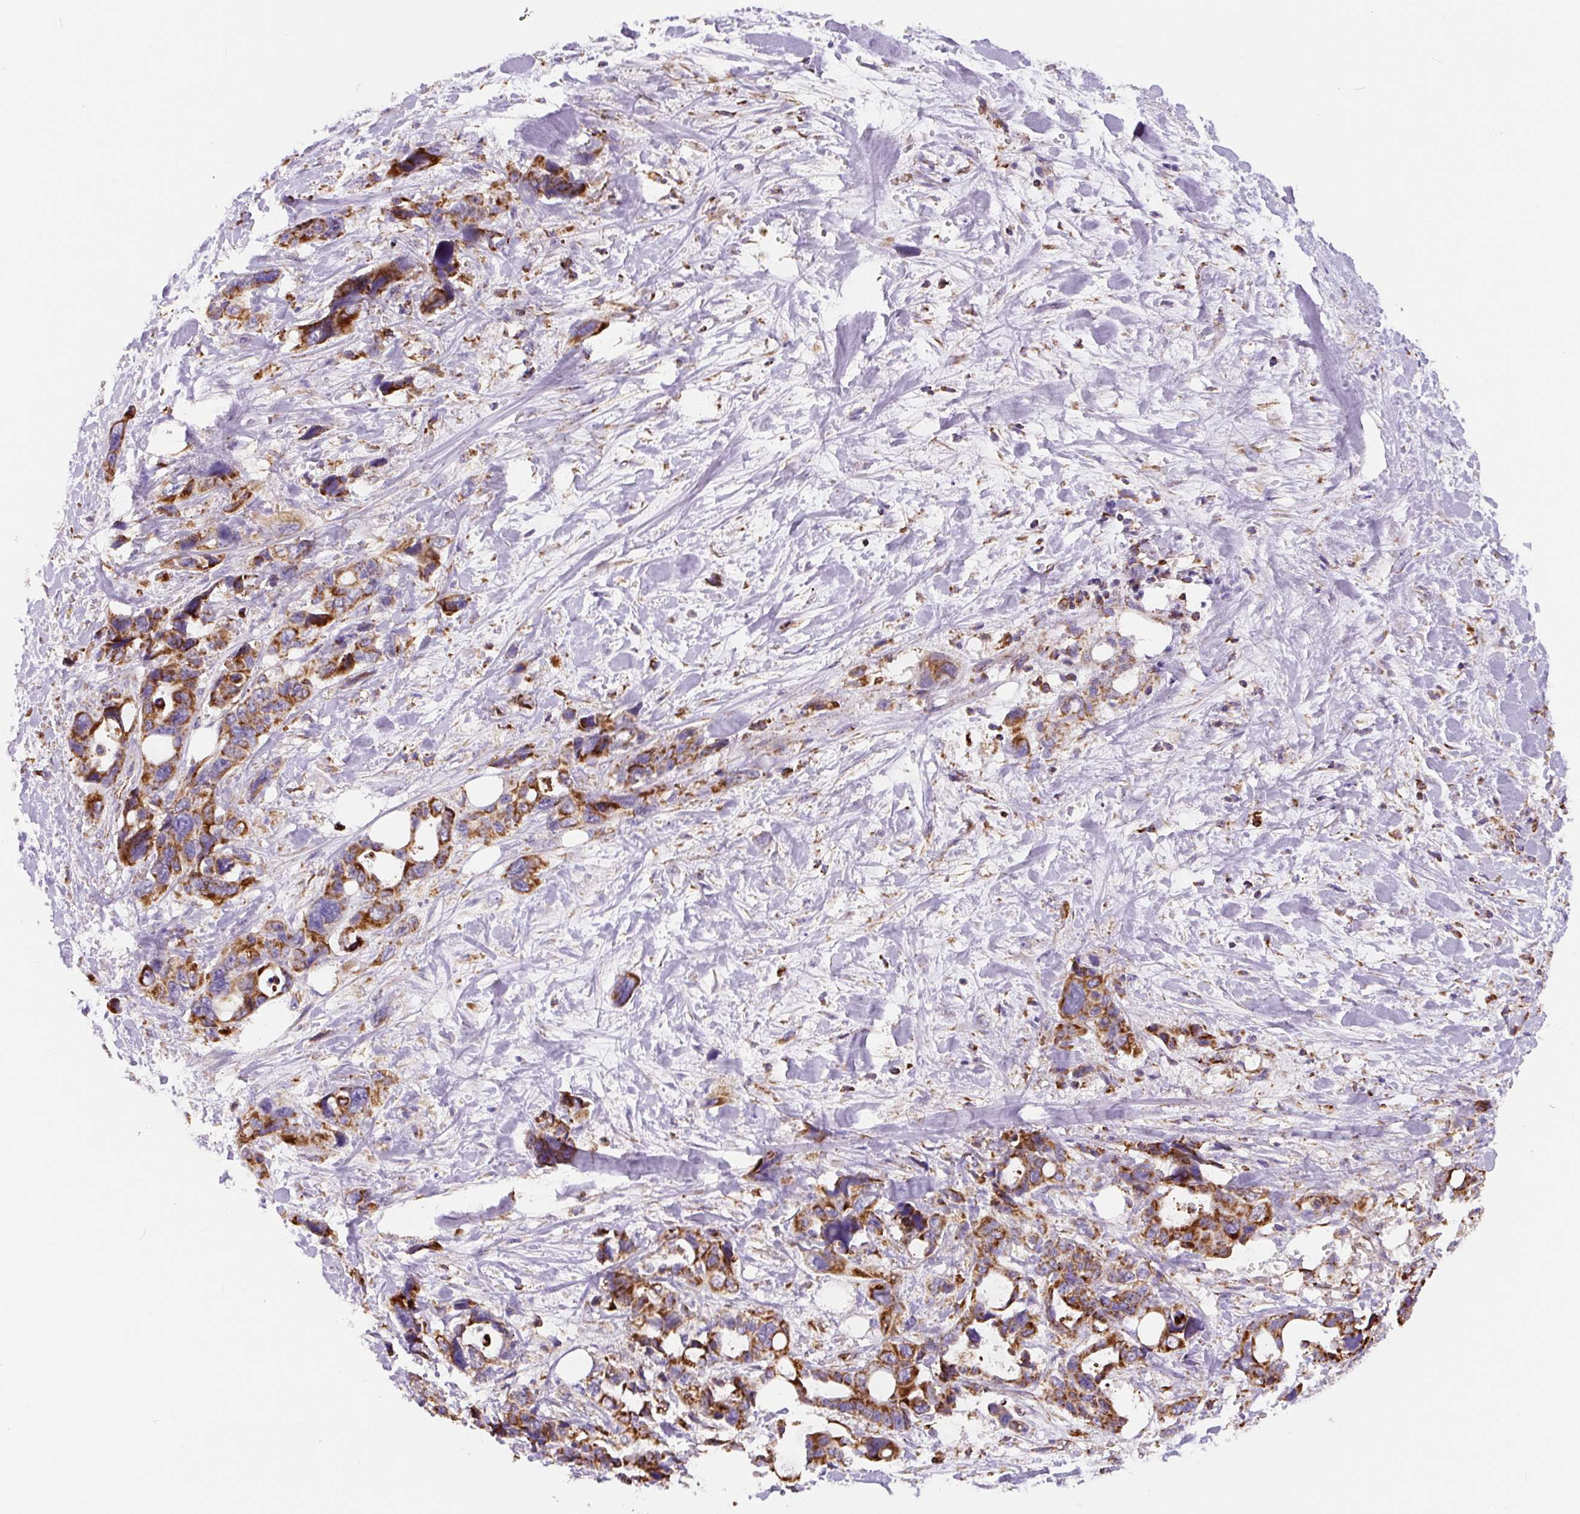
{"staining": {"intensity": "strong", "quantity": ">75%", "location": "cytoplasmic/membranous"}, "tissue": "pancreatic cancer", "cell_type": "Tumor cells", "image_type": "cancer", "snomed": [{"axis": "morphology", "description": "Adenocarcinoma, NOS"}, {"axis": "topography", "description": "Pancreas"}], "caption": "High-magnification brightfield microscopy of pancreatic adenocarcinoma stained with DAB (3,3'-diaminobenzidine) (brown) and counterstained with hematoxylin (blue). tumor cells exhibit strong cytoplasmic/membranous expression is present in approximately>75% of cells. (DAB IHC with brightfield microscopy, high magnification).", "gene": "MT-CO2", "patient": {"sex": "male", "age": 46}}